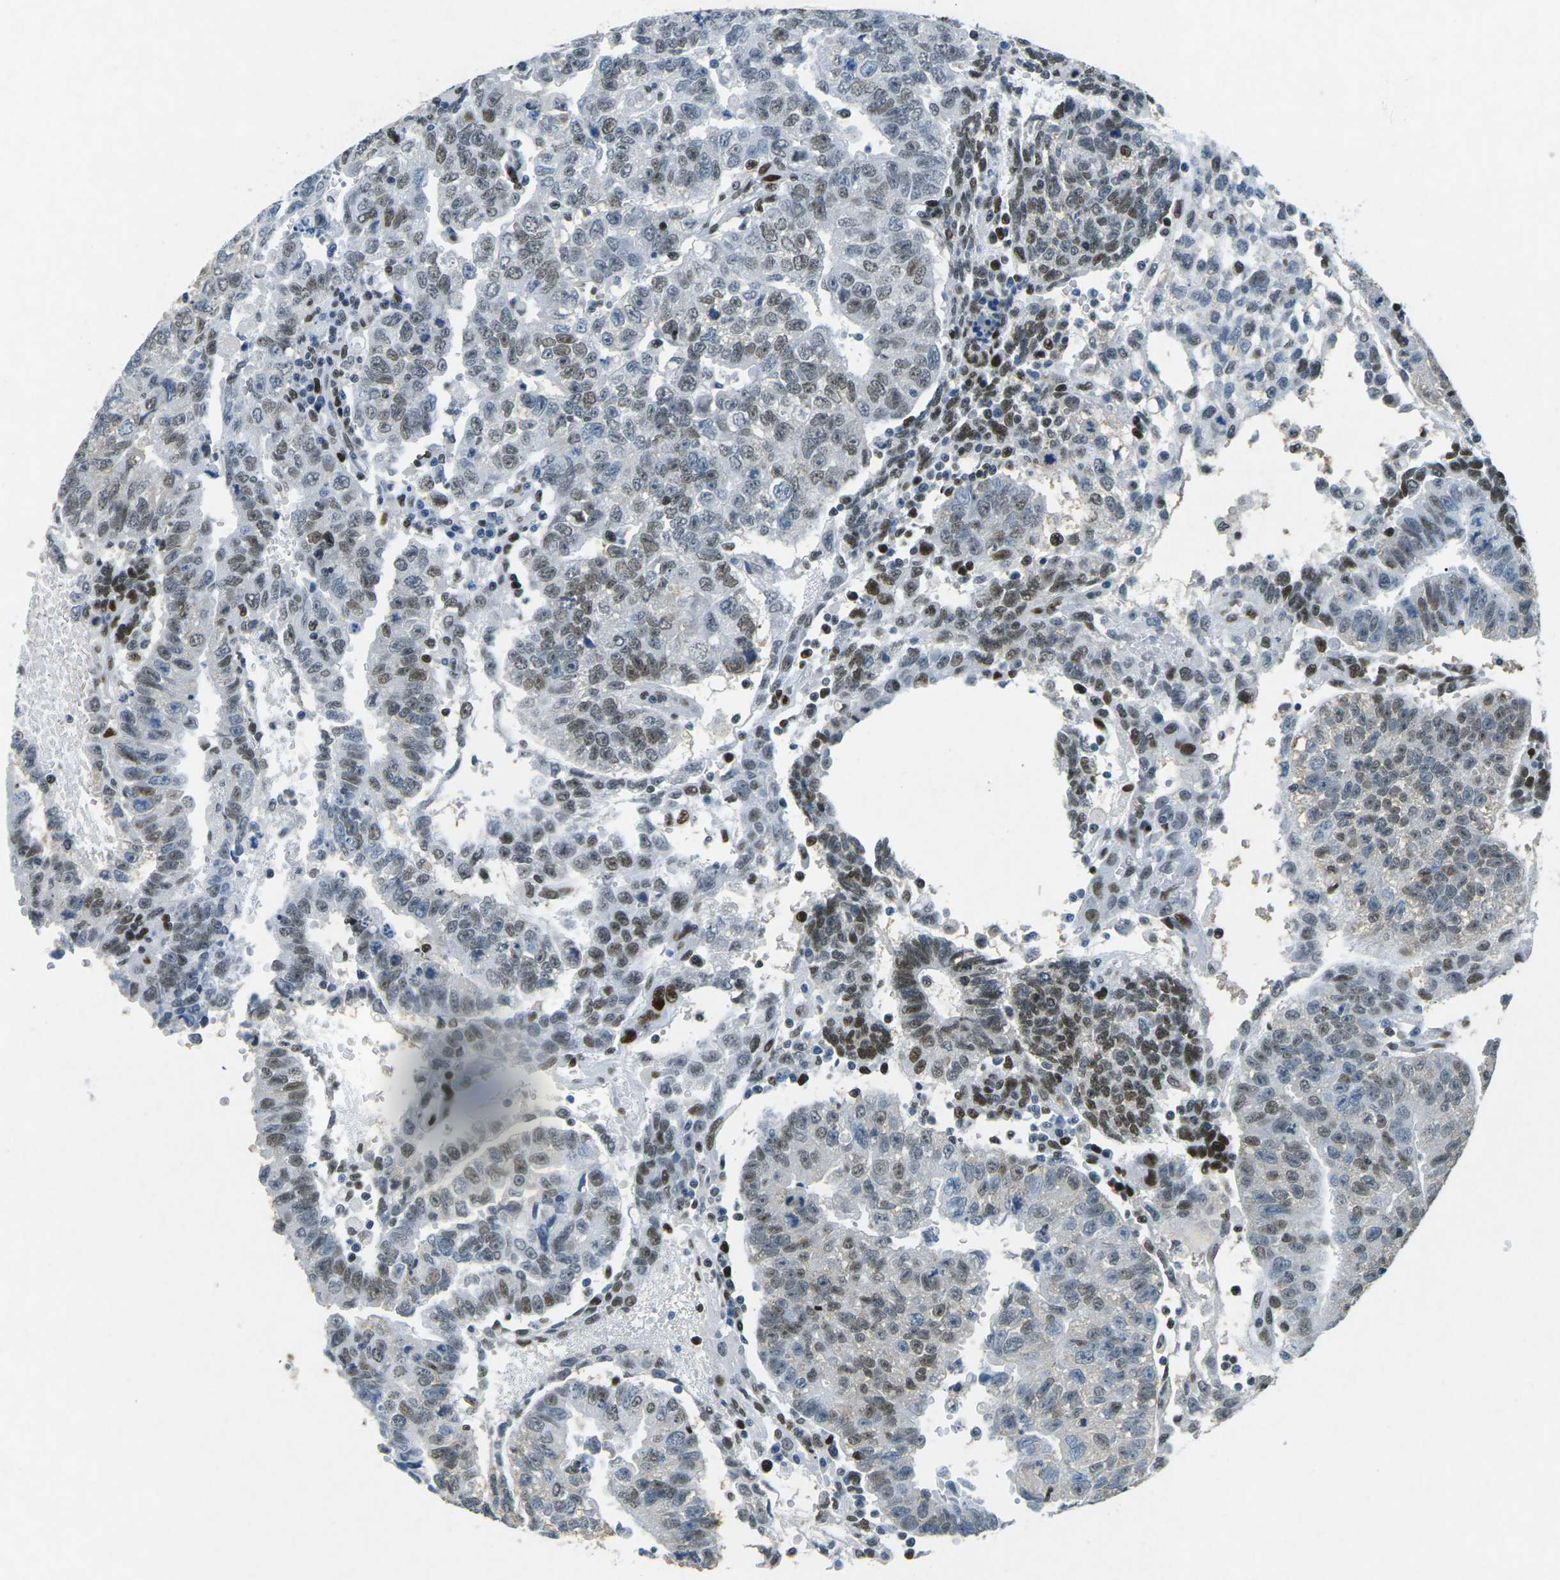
{"staining": {"intensity": "weak", "quantity": ">75%", "location": "nuclear"}, "tissue": "testis cancer", "cell_type": "Tumor cells", "image_type": "cancer", "snomed": [{"axis": "morphology", "description": "Seminoma, NOS"}, {"axis": "morphology", "description": "Carcinoma, Embryonal, NOS"}, {"axis": "topography", "description": "Testis"}], "caption": "IHC of human testis cancer (seminoma) exhibits low levels of weak nuclear staining in about >75% of tumor cells. Nuclei are stained in blue.", "gene": "RB1", "patient": {"sex": "male", "age": 52}}